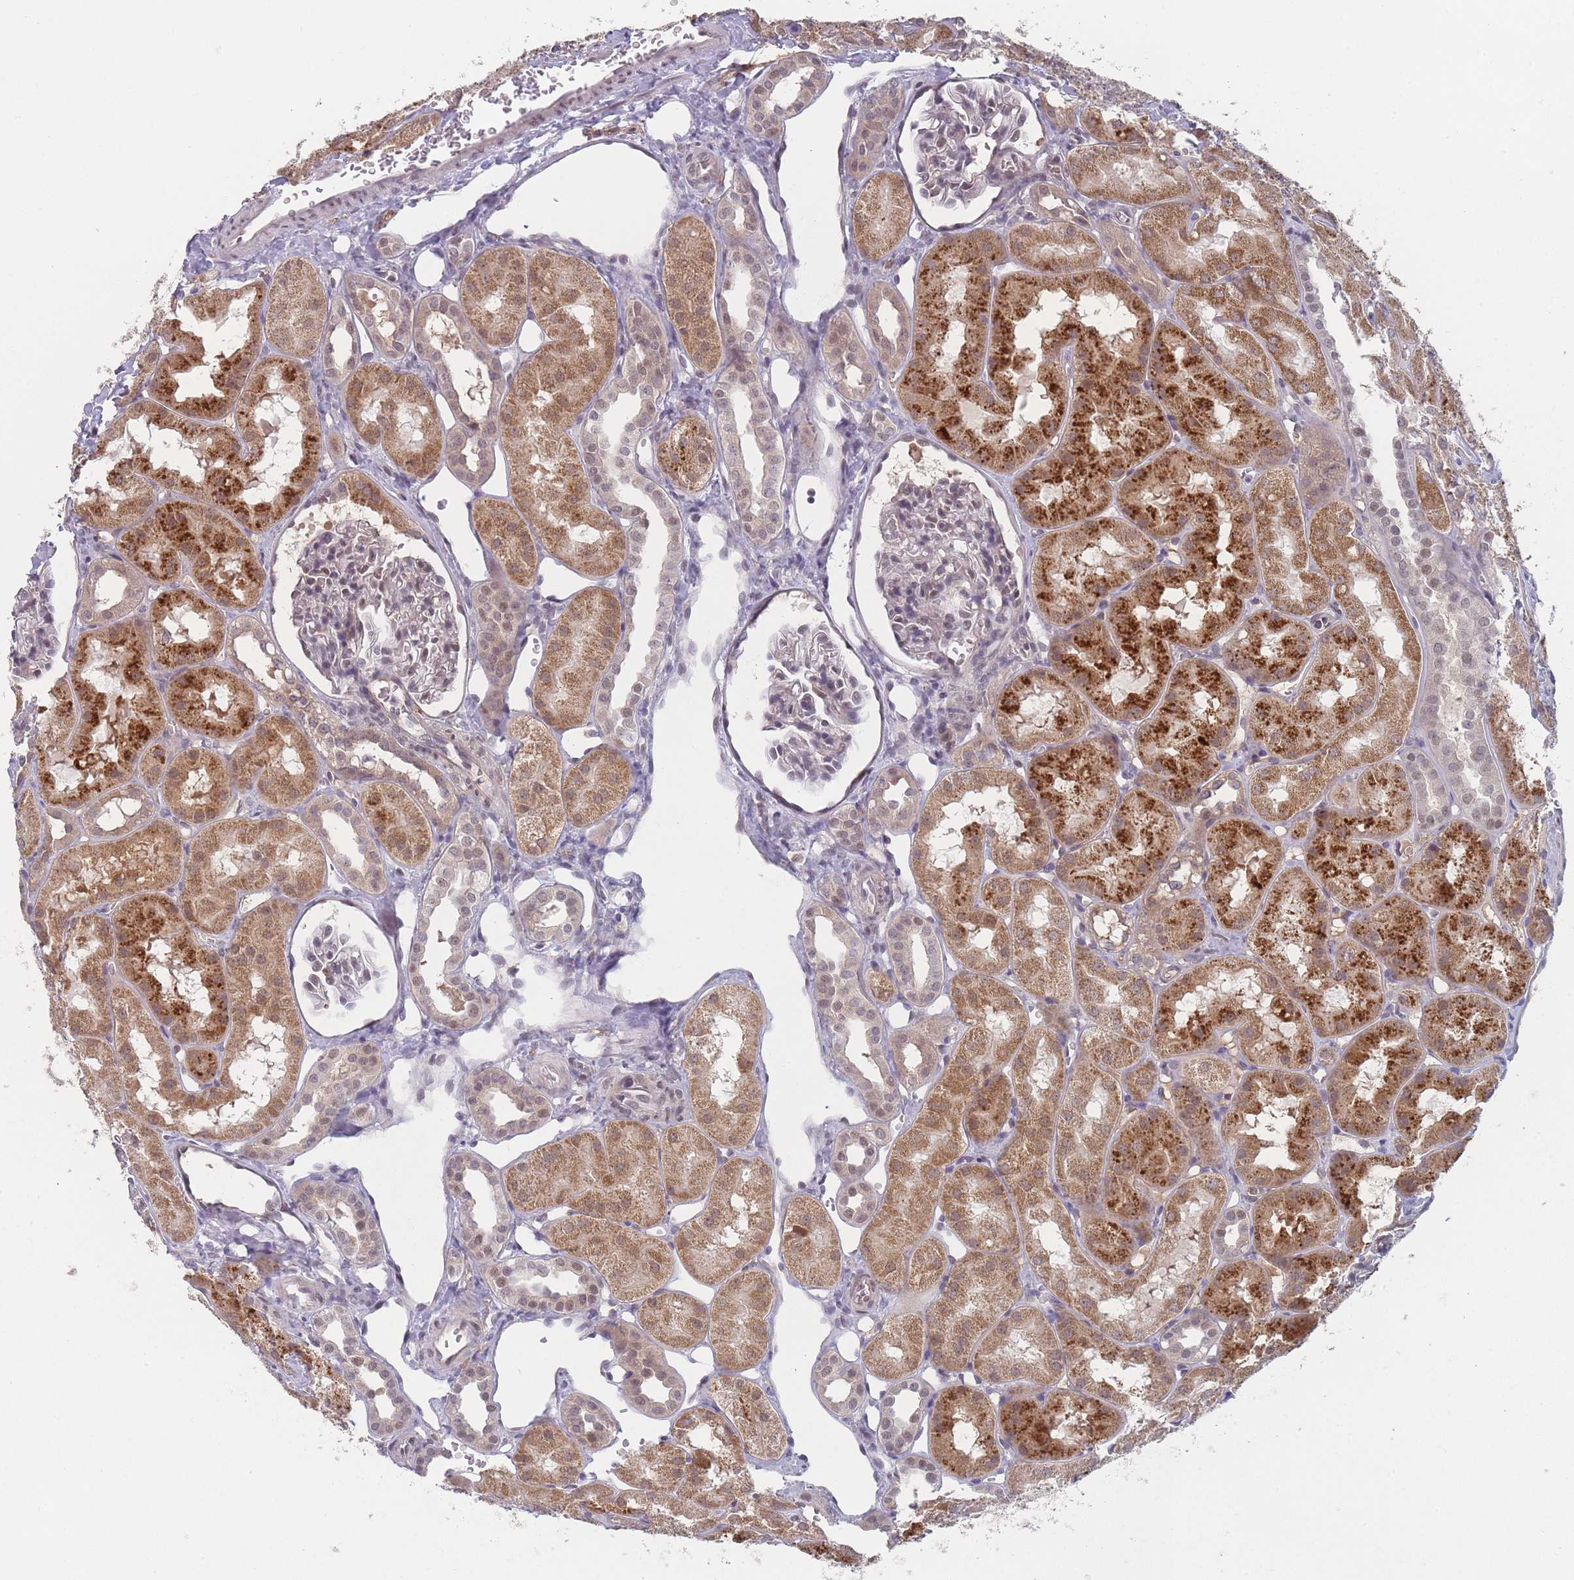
{"staining": {"intensity": "negative", "quantity": "none", "location": "none"}, "tissue": "kidney", "cell_type": "Cells in glomeruli", "image_type": "normal", "snomed": [{"axis": "morphology", "description": "Normal tissue, NOS"}, {"axis": "topography", "description": "Kidney"}, {"axis": "topography", "description": "Urinary bladder"}], "caption": "IHC histopathology image of benign kidney: human kidney stained with DAB (3,3'-diaminobenzidine) exhibits no significant protein staining in cells in glomeruli. Nuclei are stained in blue.", "gene": "ANKRD10", "patient": {"sex": "male", "age": 16}}